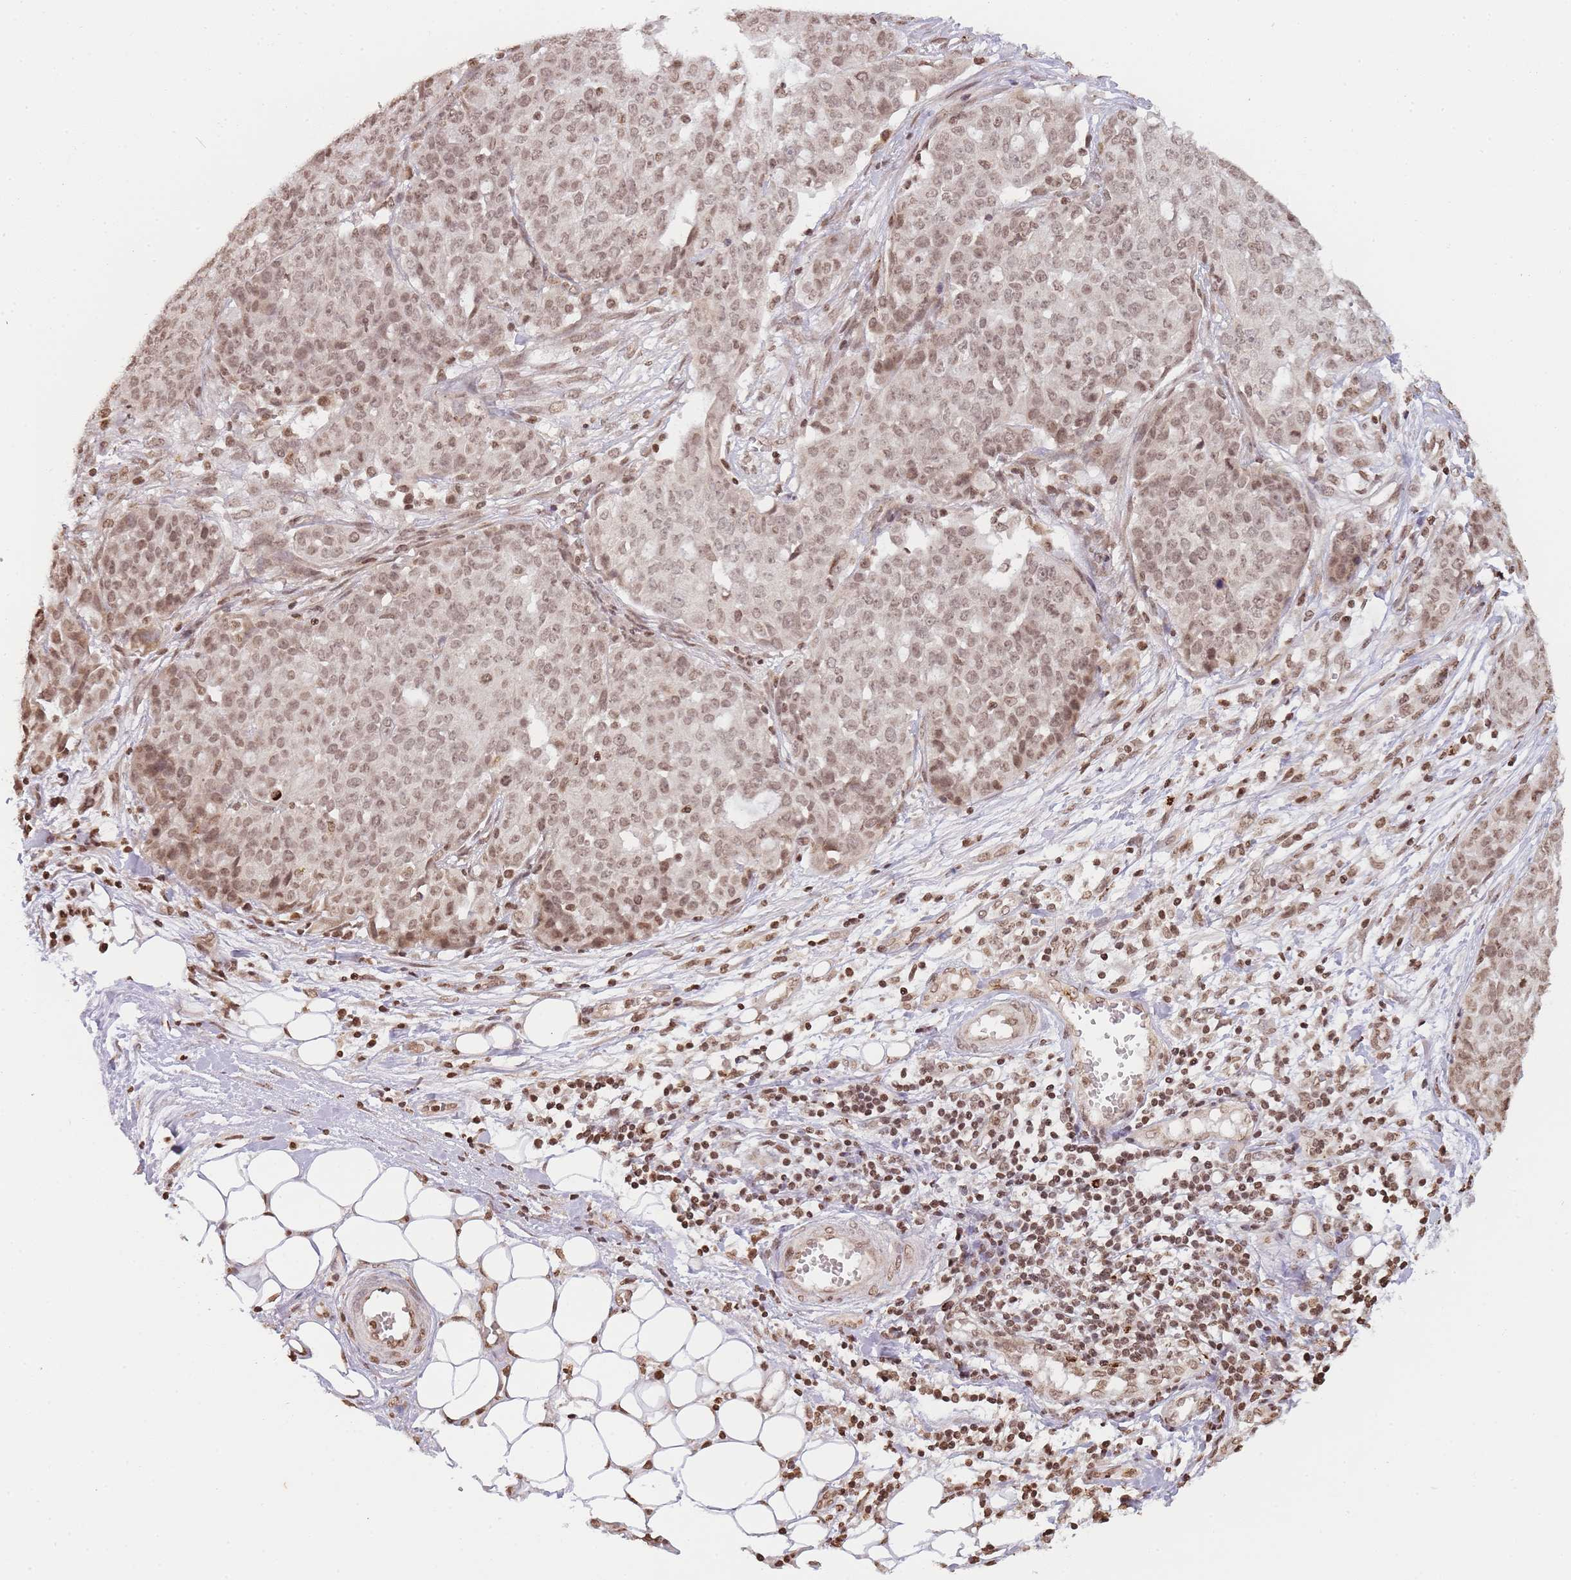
{"staining": {"intensity": "moderate", "quantity": ">75%", "location": "nuclear"}, "tissue": "ovarian cancer", "cell_type": "Tumor cells", "image_type": "cancer", "snomed": [{"axis": "morphology", "description": "Cystadenocarcinoma, serous, NOS"}, {"axis": "topography", "description": "Soft tissue"}, {"axis": "topography", "description": "Ovary"}], "caption": "Ovarian cancer (serous cystadenocarcinoma) stained for a protein (brown) exhibits moderate nuclear positive staining in about >75% of tumor cells.", "gene": "WWTR1", "patient": {"sex": "female", "age": 57}}